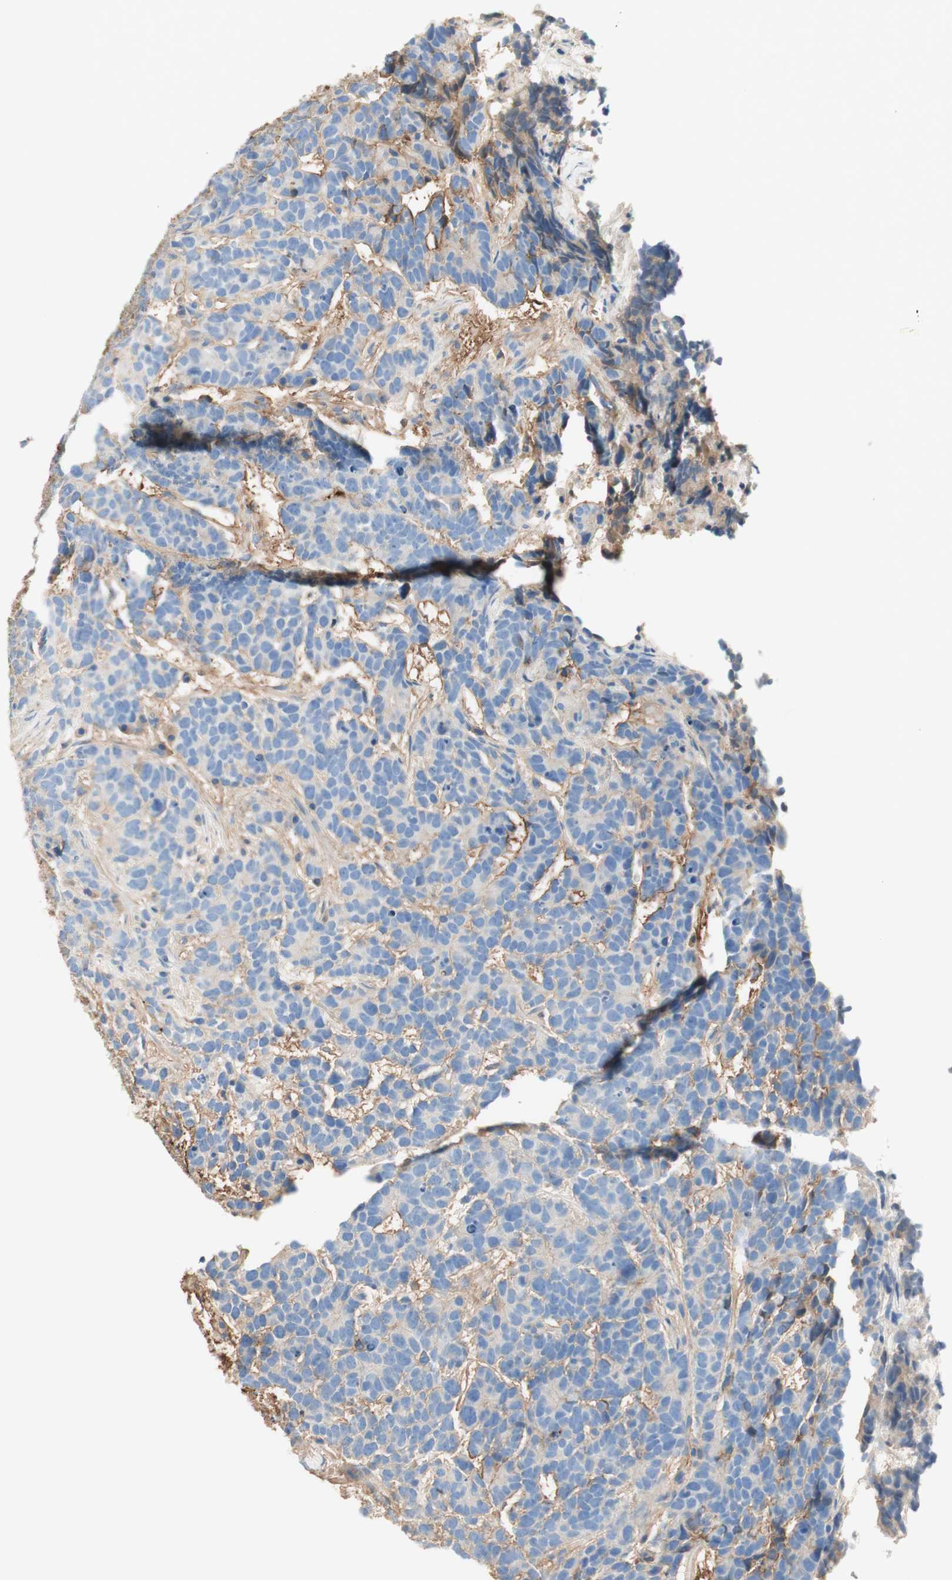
{"staining": {"intensity": "weak", "quantity": "25%-75%", "location": "cytoplasmic/membranous"}, "tissue": "testis cancer", "cell_type": "Tumor cells", "image_type": "cancer", "snomed": [{"axis": "morphology", "description": "Carcinoma, Embryonal, NOS"}, {"axis": "topography", "description": "Testis"}], "caption": "Immunohistochemical staining of human testis cancer exhibits weak cytoplasmic/membranous protein expression in about 25%-75% of tumor cells.", "gene": "KNG1", "patient": {"sex": "male", "age": 26}}